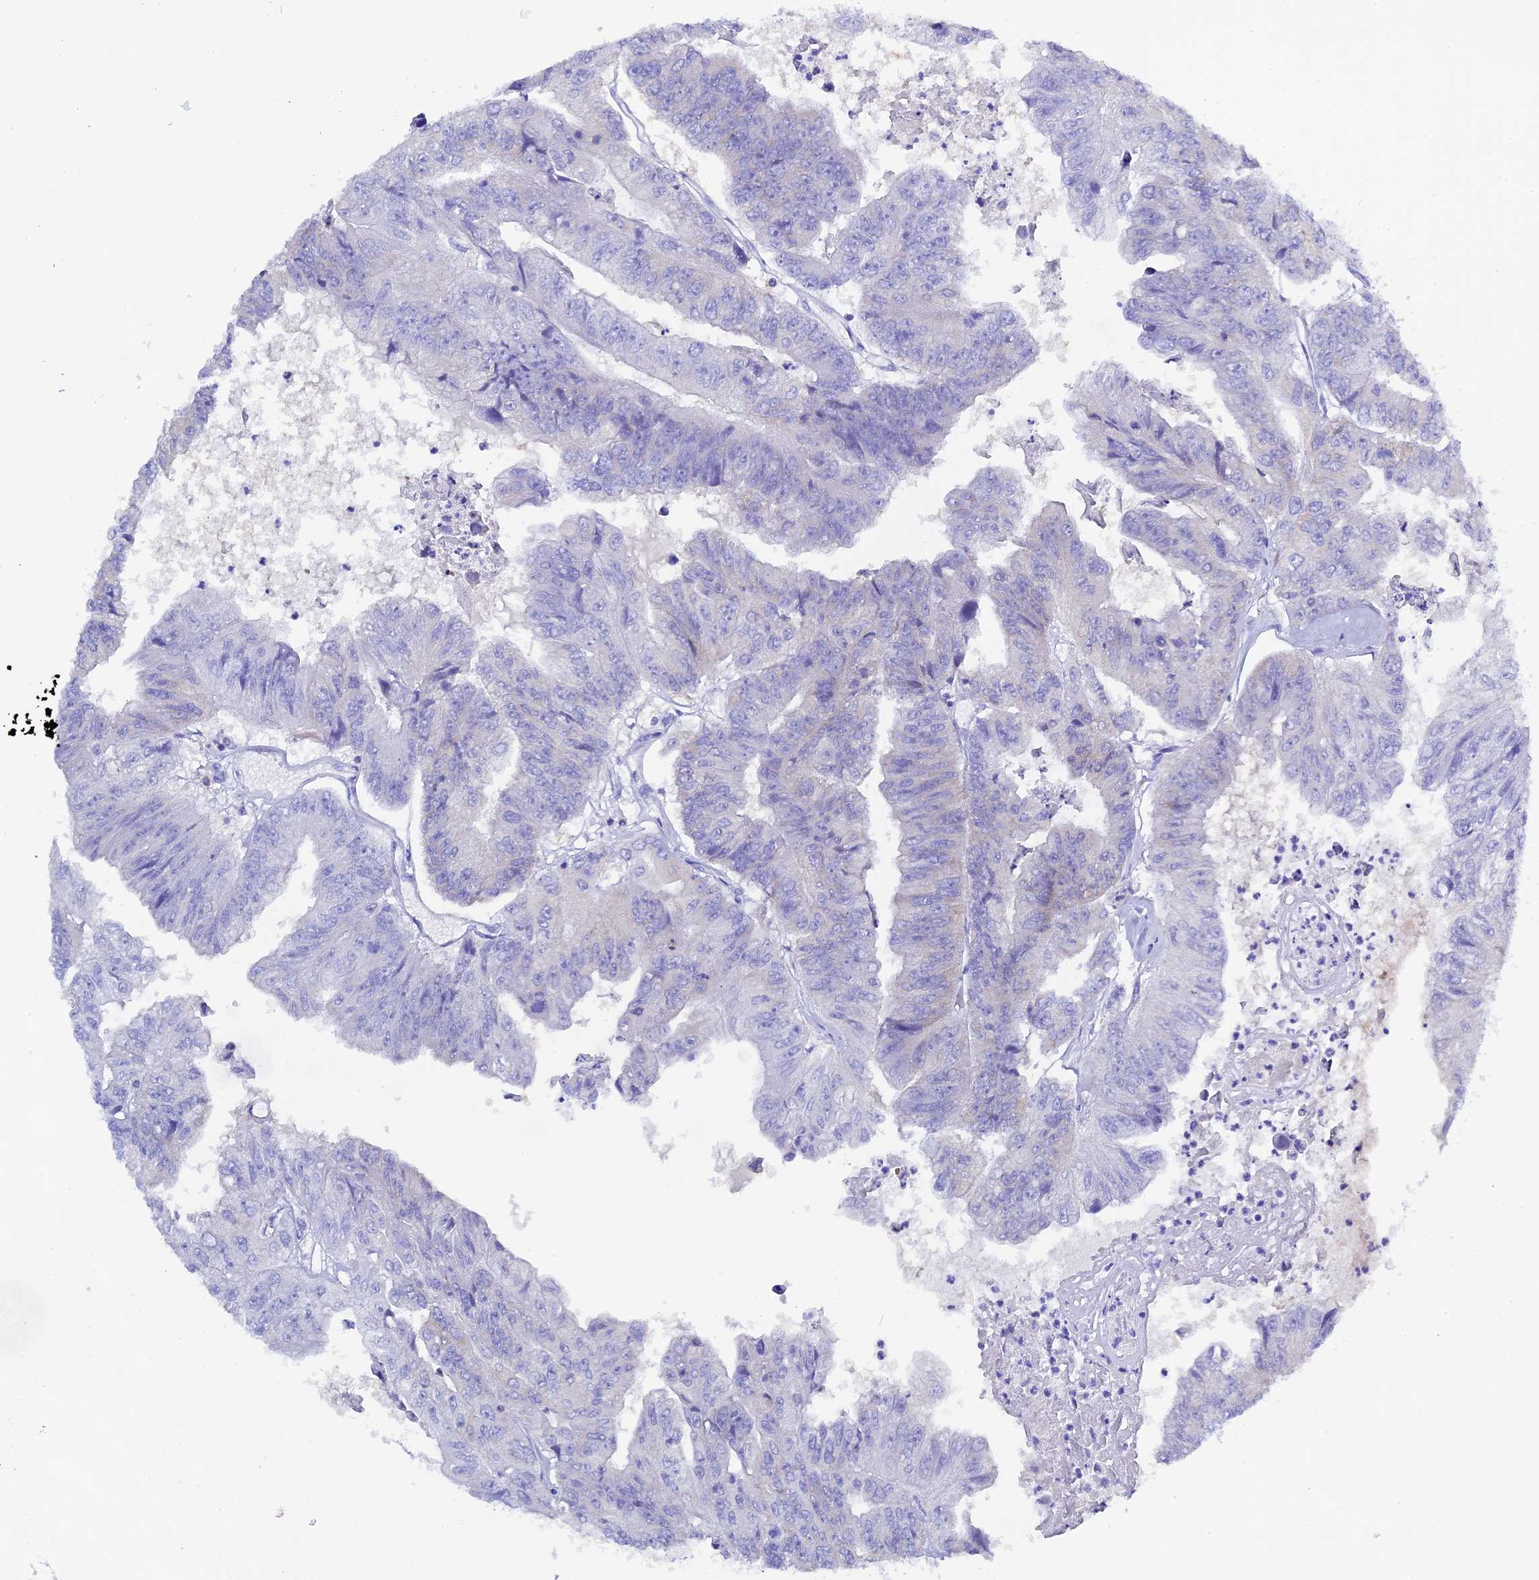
{"staining": {"intensity": "negative", "quantity": "none", "location": "none"}, "tissue": "colorectal cancer", "cell_type": "Tumor cells", "image_type": "cancer", "snomed": [{"axis": "morphology", "description": "Adenocarcinoma, NOS"}, {"axis": "topography", "description": "Colon"}], "caption": "Immunohistochemistry photomicrograph of human colorectal cancer (adenocarcinoma) stained for a protein (brown), which displays no staining in tumor cells. (DAB (3,3'-diaminobenzidine) IHC visualized using brightfield microscopy, high magnification).", "gene": "FKBP11", "patient": {"sex": "female", "age": 67}}